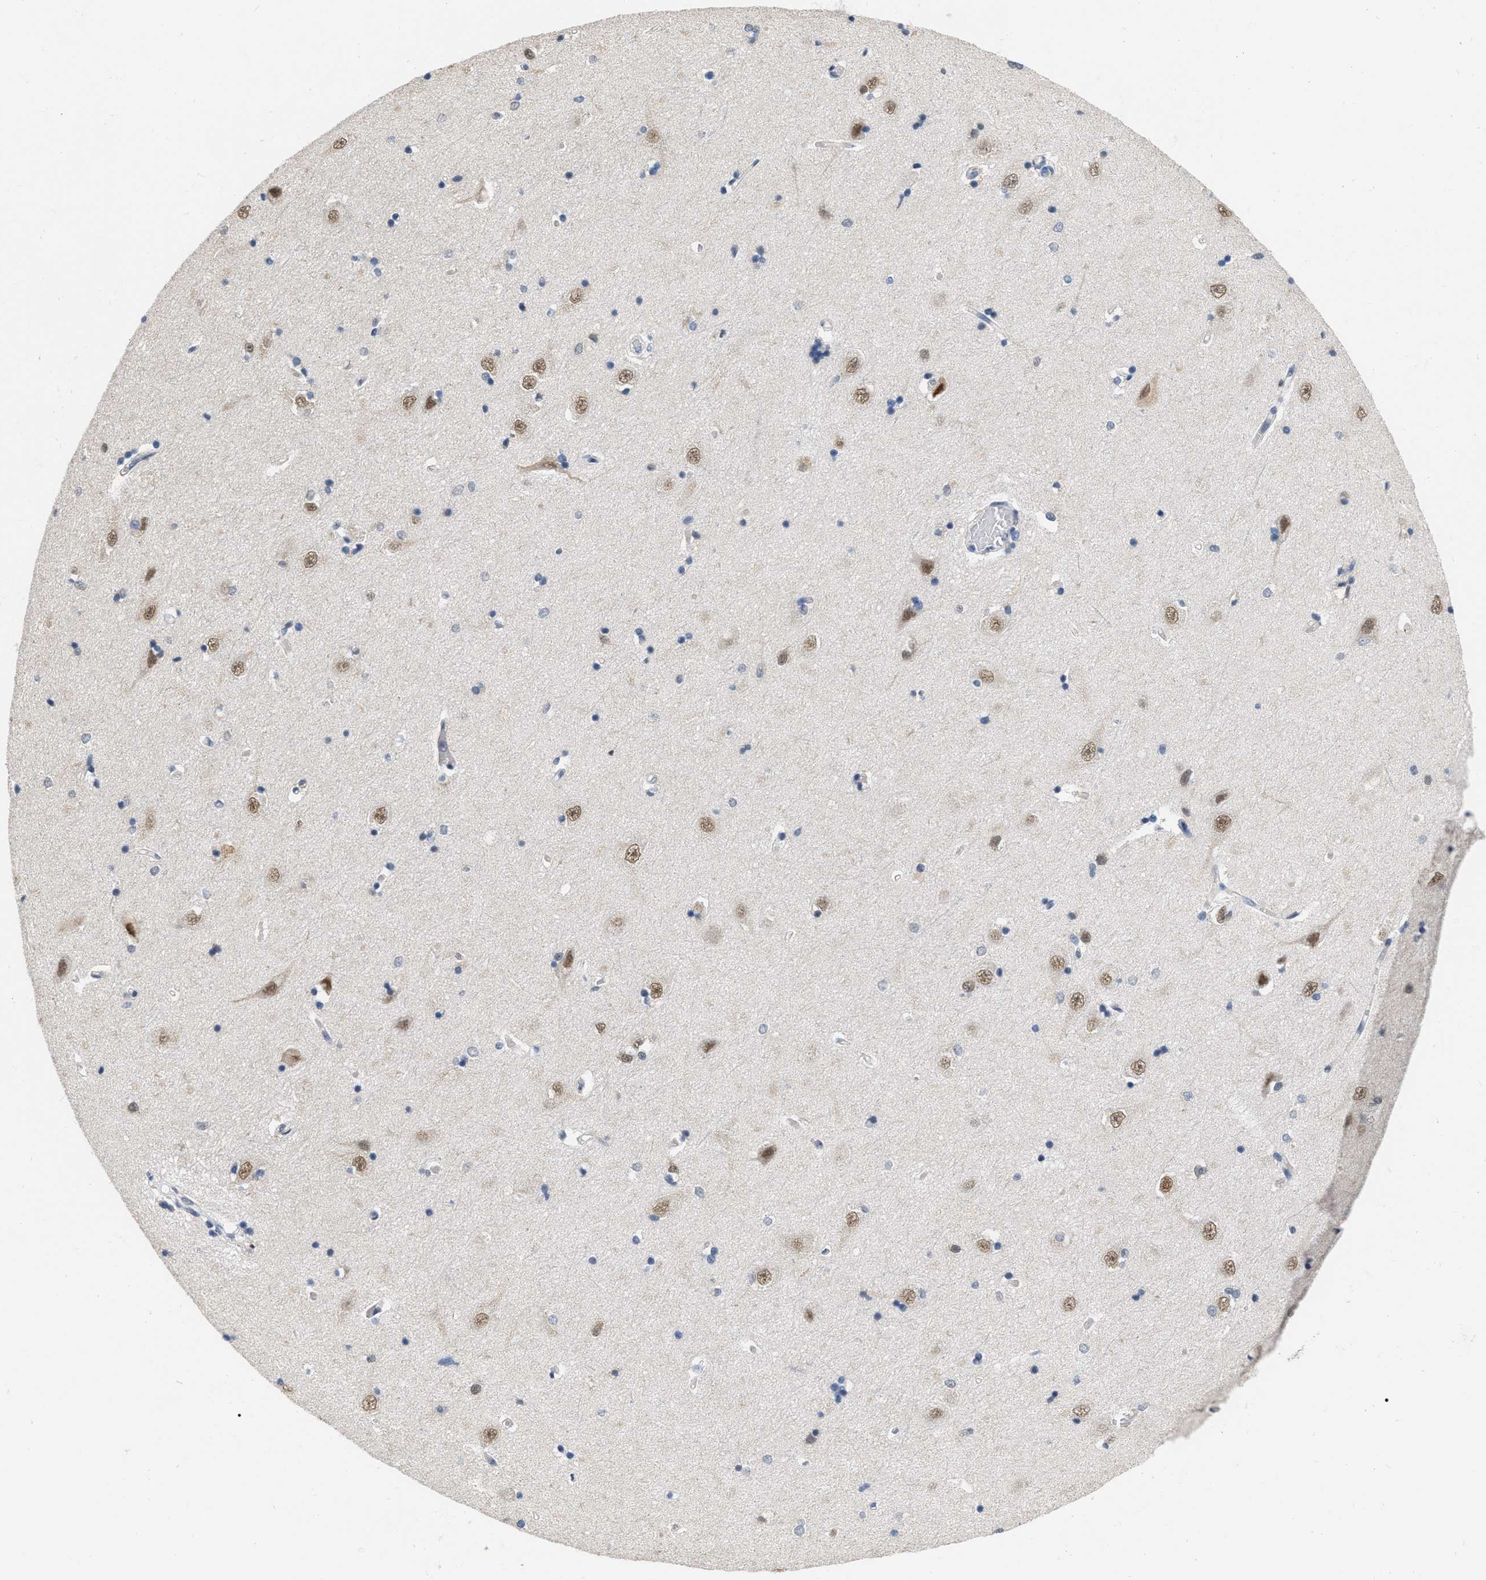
{"staining": {"intensity": "negative", "quantity": "none", "location": "none"}, "tissue": "hippocampus", "cell_type": "Glial cells", "image_type": "normal", "snomed": [{"axis": "morphology", "description": "Normal tissue, NOS"}, {"axis": "topography", "description": "Hippocampus"}], "caption": "Immunohistochemistry micrograph of normal hippocampus: human hippocampus stained with DAB (3,3'-diaminobenzidine) reveals no significant protein positivity in glial cells.", "gene": "RUVBL1", "patient": {"sex": "male", "age": 45}}